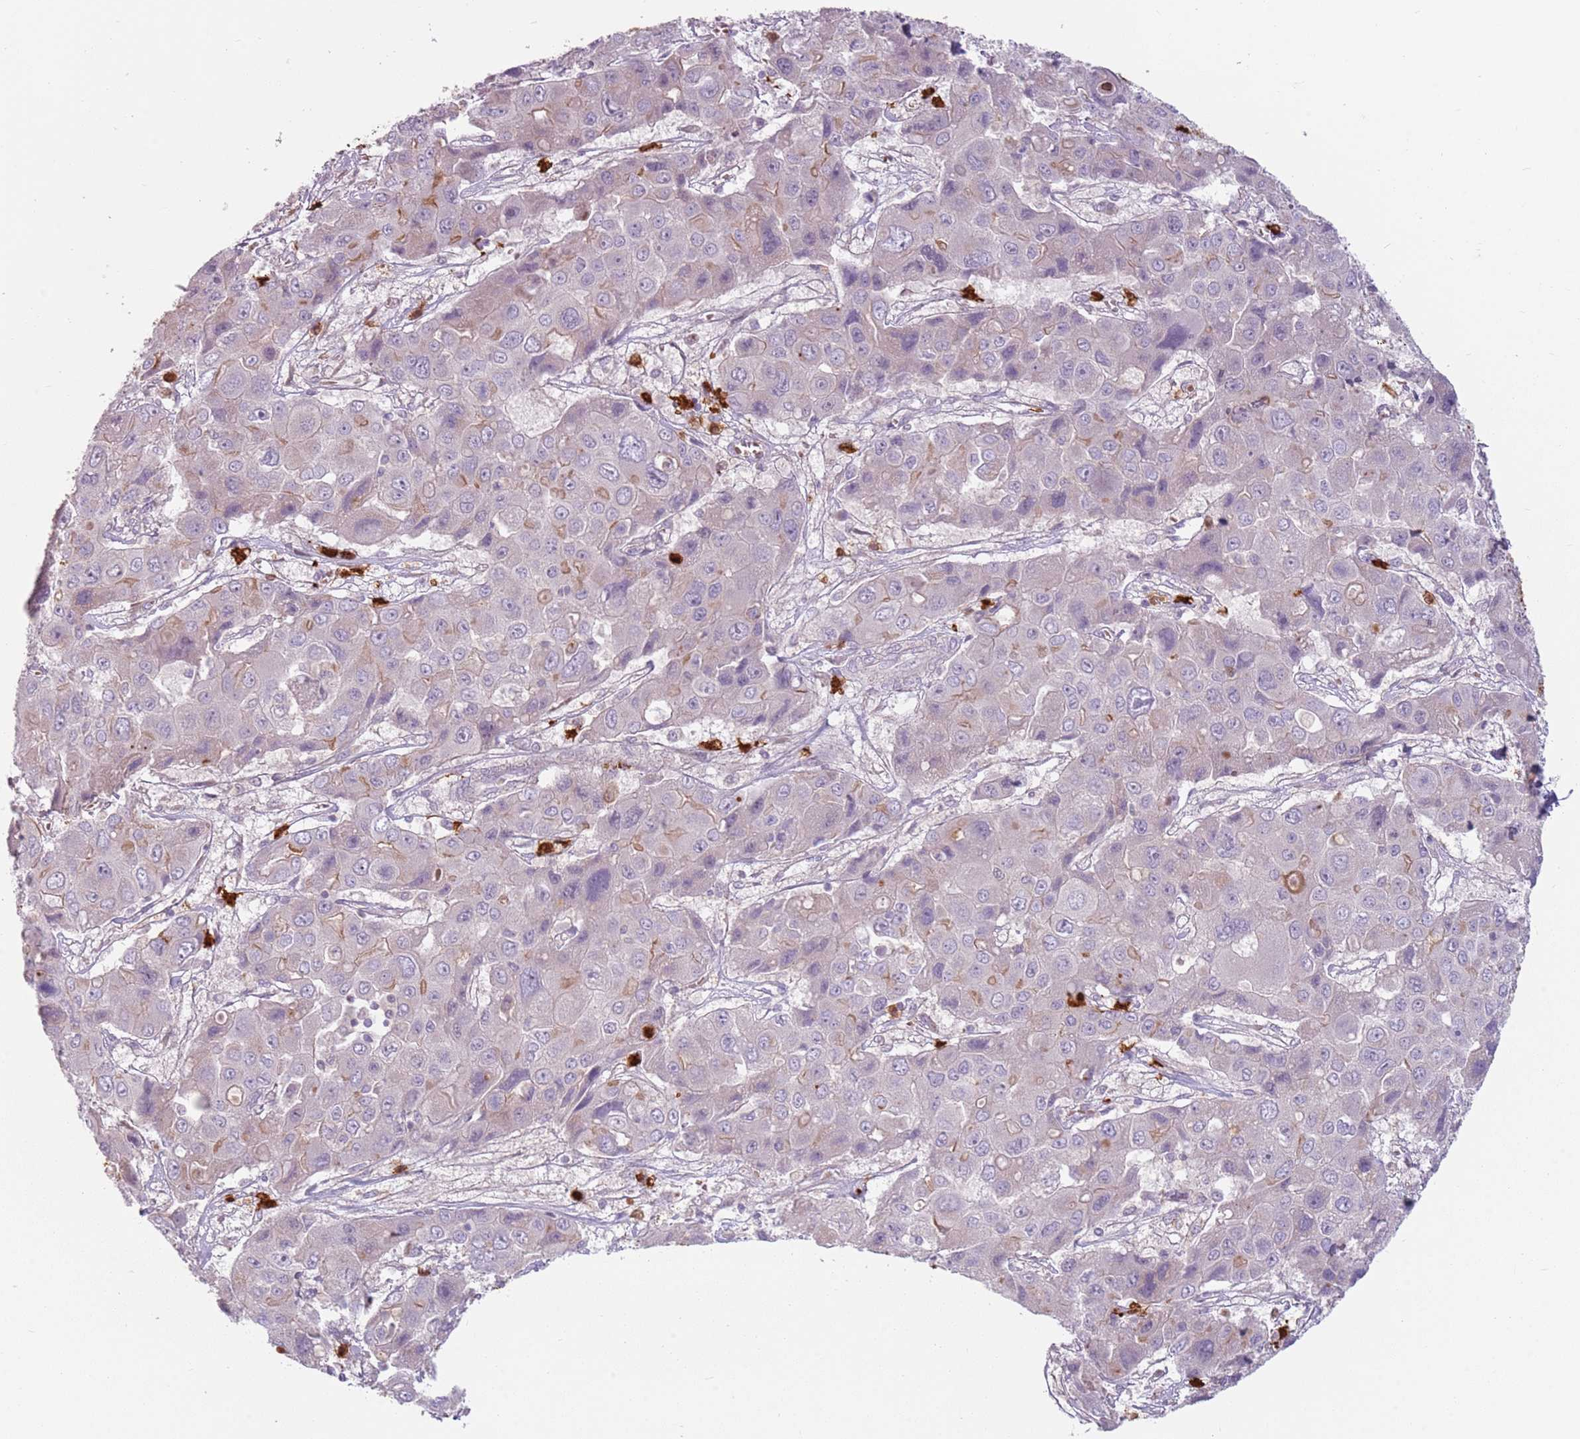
{"staining": {"intensity": "weak", "quantity": "<25%", "location": "cytoplasmic/membranous"}, "tissue": "liver cancer", "cell_type": "Tumor cells", "image_type": "cancer", "snomed": [{"axis": "morphology", "description": "Cholangiocarcinoma"}, {"axis": "topography", "description": "Liver"}], "caption": "Immunohistochemistry histopathology image of human liver cholangiocarcinoma stained for a protein (brown), which shows no staining in tumor cells. (Brightfield microscopy of DAB (3,3'-diaminobenzidine) IHC at high magnification).", "gene": "SPAG4", "patient": {"sex": "male", "age": 67}}